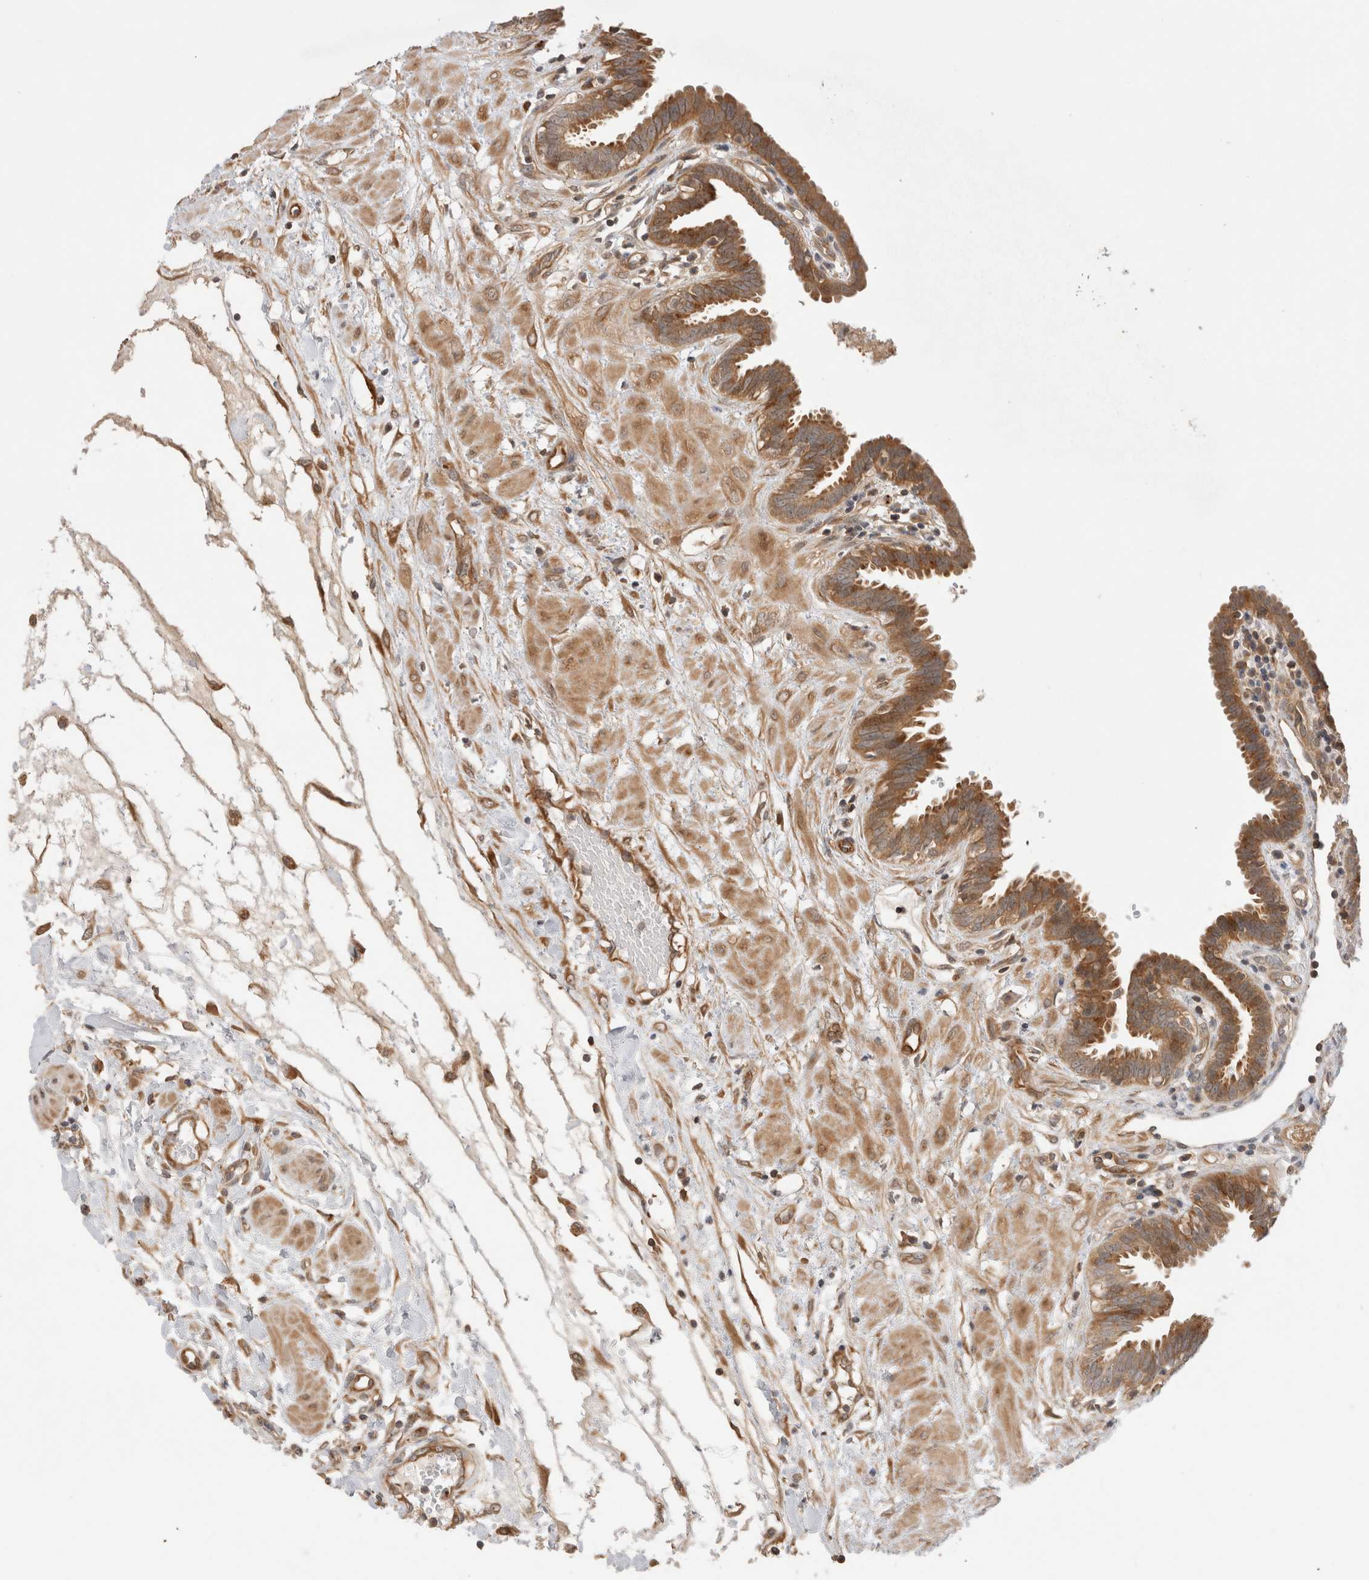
{"staining": {"intensity": "strong", "quantity": ">75%", "location": "cytoplasmic/membranous"}, "tissue": "fallopian tube", "cell_type": "Glandular cells", "image_type": "normal", "snomed": [{"axis": "morphology", "description": "Normal tissue, NOS"}, {"axis": "topography", "description": "Fallopian tube"}, {"axis": "topography", "description": "Placenta"}], "caption": "Fallopian tube stained with DAB (3,3'-diaminobenzidine) immunohistochemistry (IHC) displays high levels of strong cytoplasmic/membranous staining in approximately >75% of glandular cells. Nuclei are stained in blue.", "gene": "VPS28", "patient": {"sex": "female", "age": 32}}